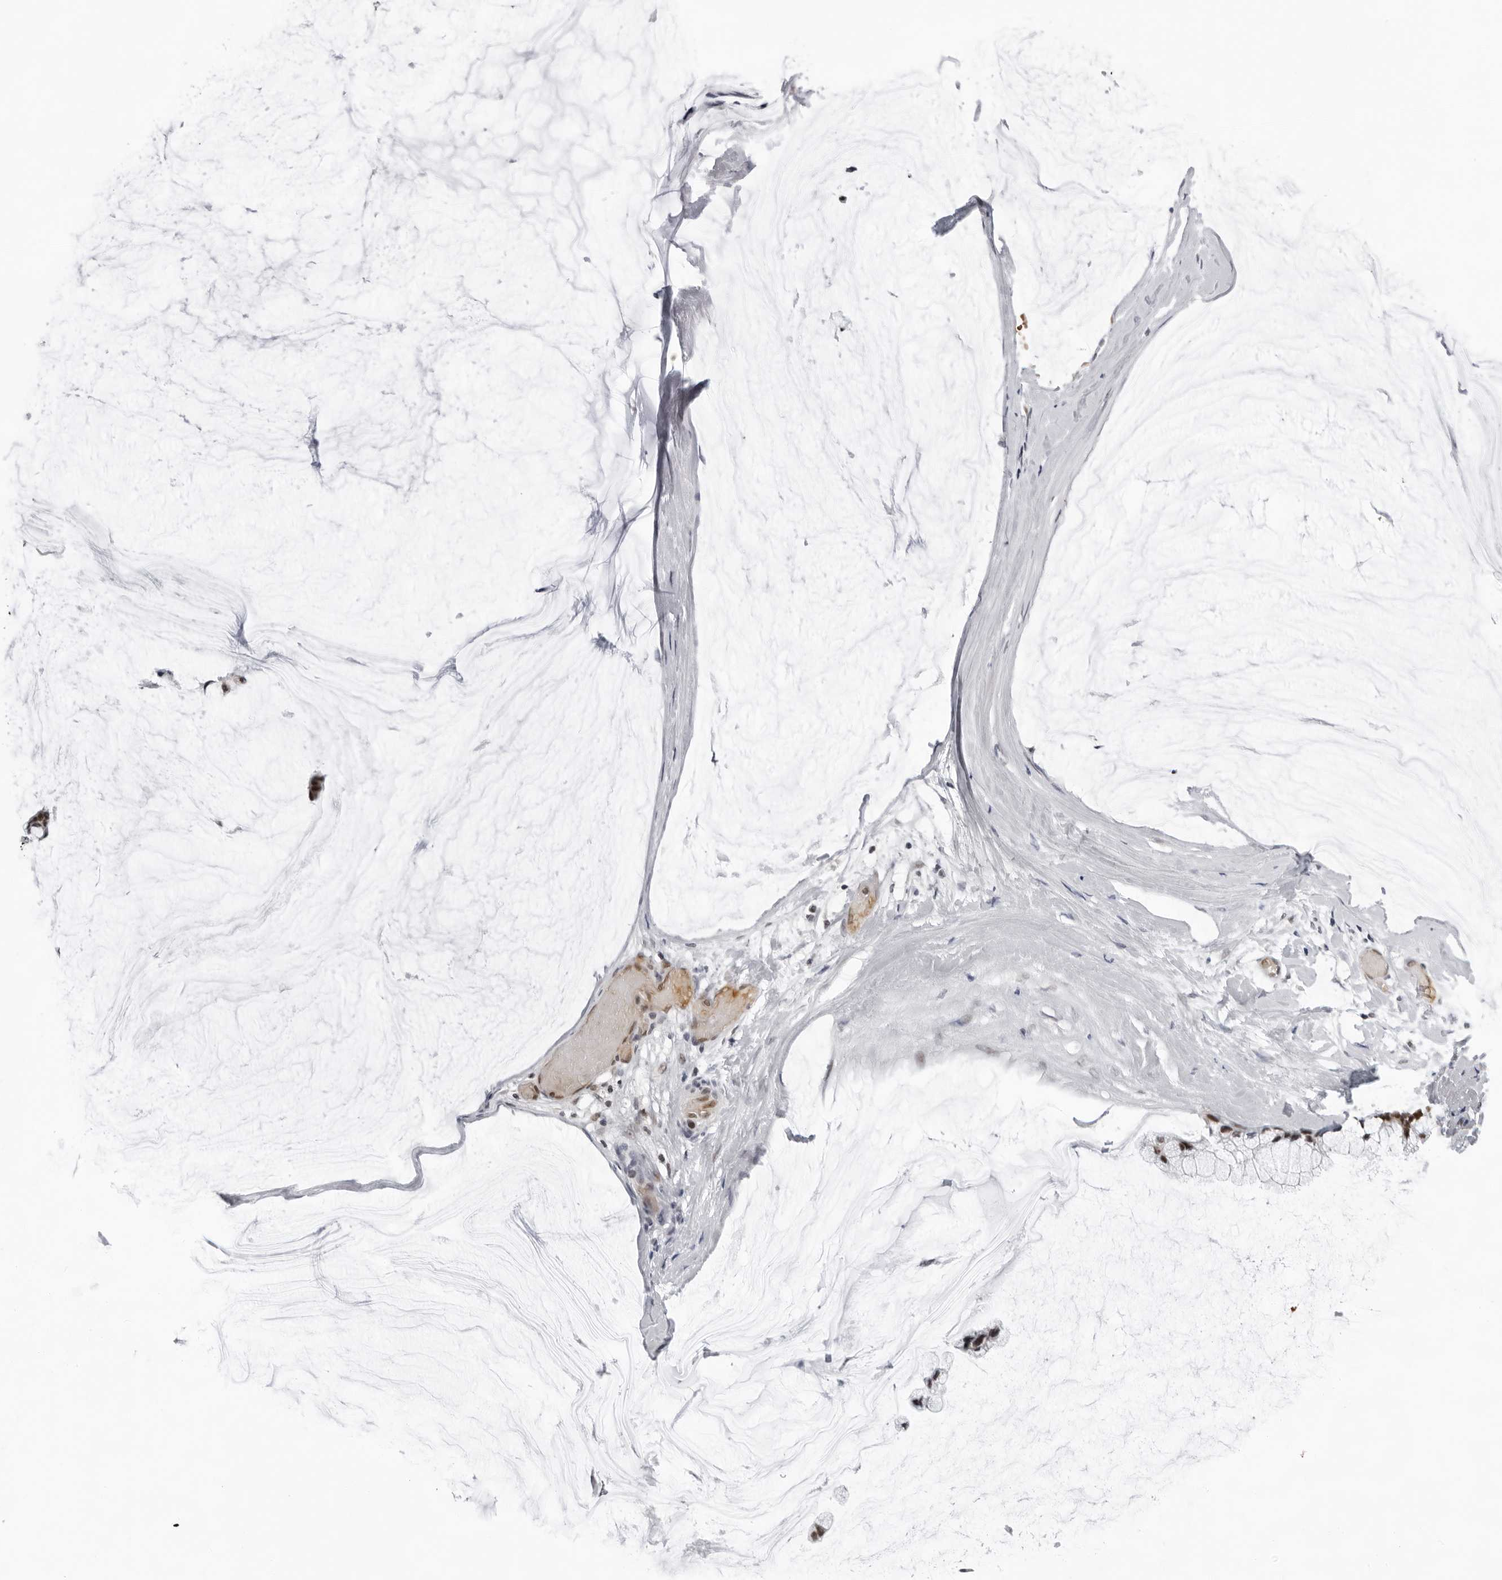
{"staining": {"intensity": "moderate", "quantity": ">75%", "location": "nuclear"}, "tissue": "ovarian cancer", "cell_type": "Tumor cells", "image_type": "cancer", "snomed": [{"axis": "morphology", "description": "Cystadenocarcinoma, mucinous, NOS"}, {"axis": "topography", "description": "Ovary"}], "caption": "Moderate nuclear staining is appreciated in approximately >75% of tumor cells in ovarian mucinous cystadenocarcinoma. Using DAB (3,3'-diaminobenzidine) (brown) and hematoxylin (blue) stains, captured at high magnification using brightfield microscopy.", "gene": "USP1", "patient": {"sex": "female", "age": 39}}